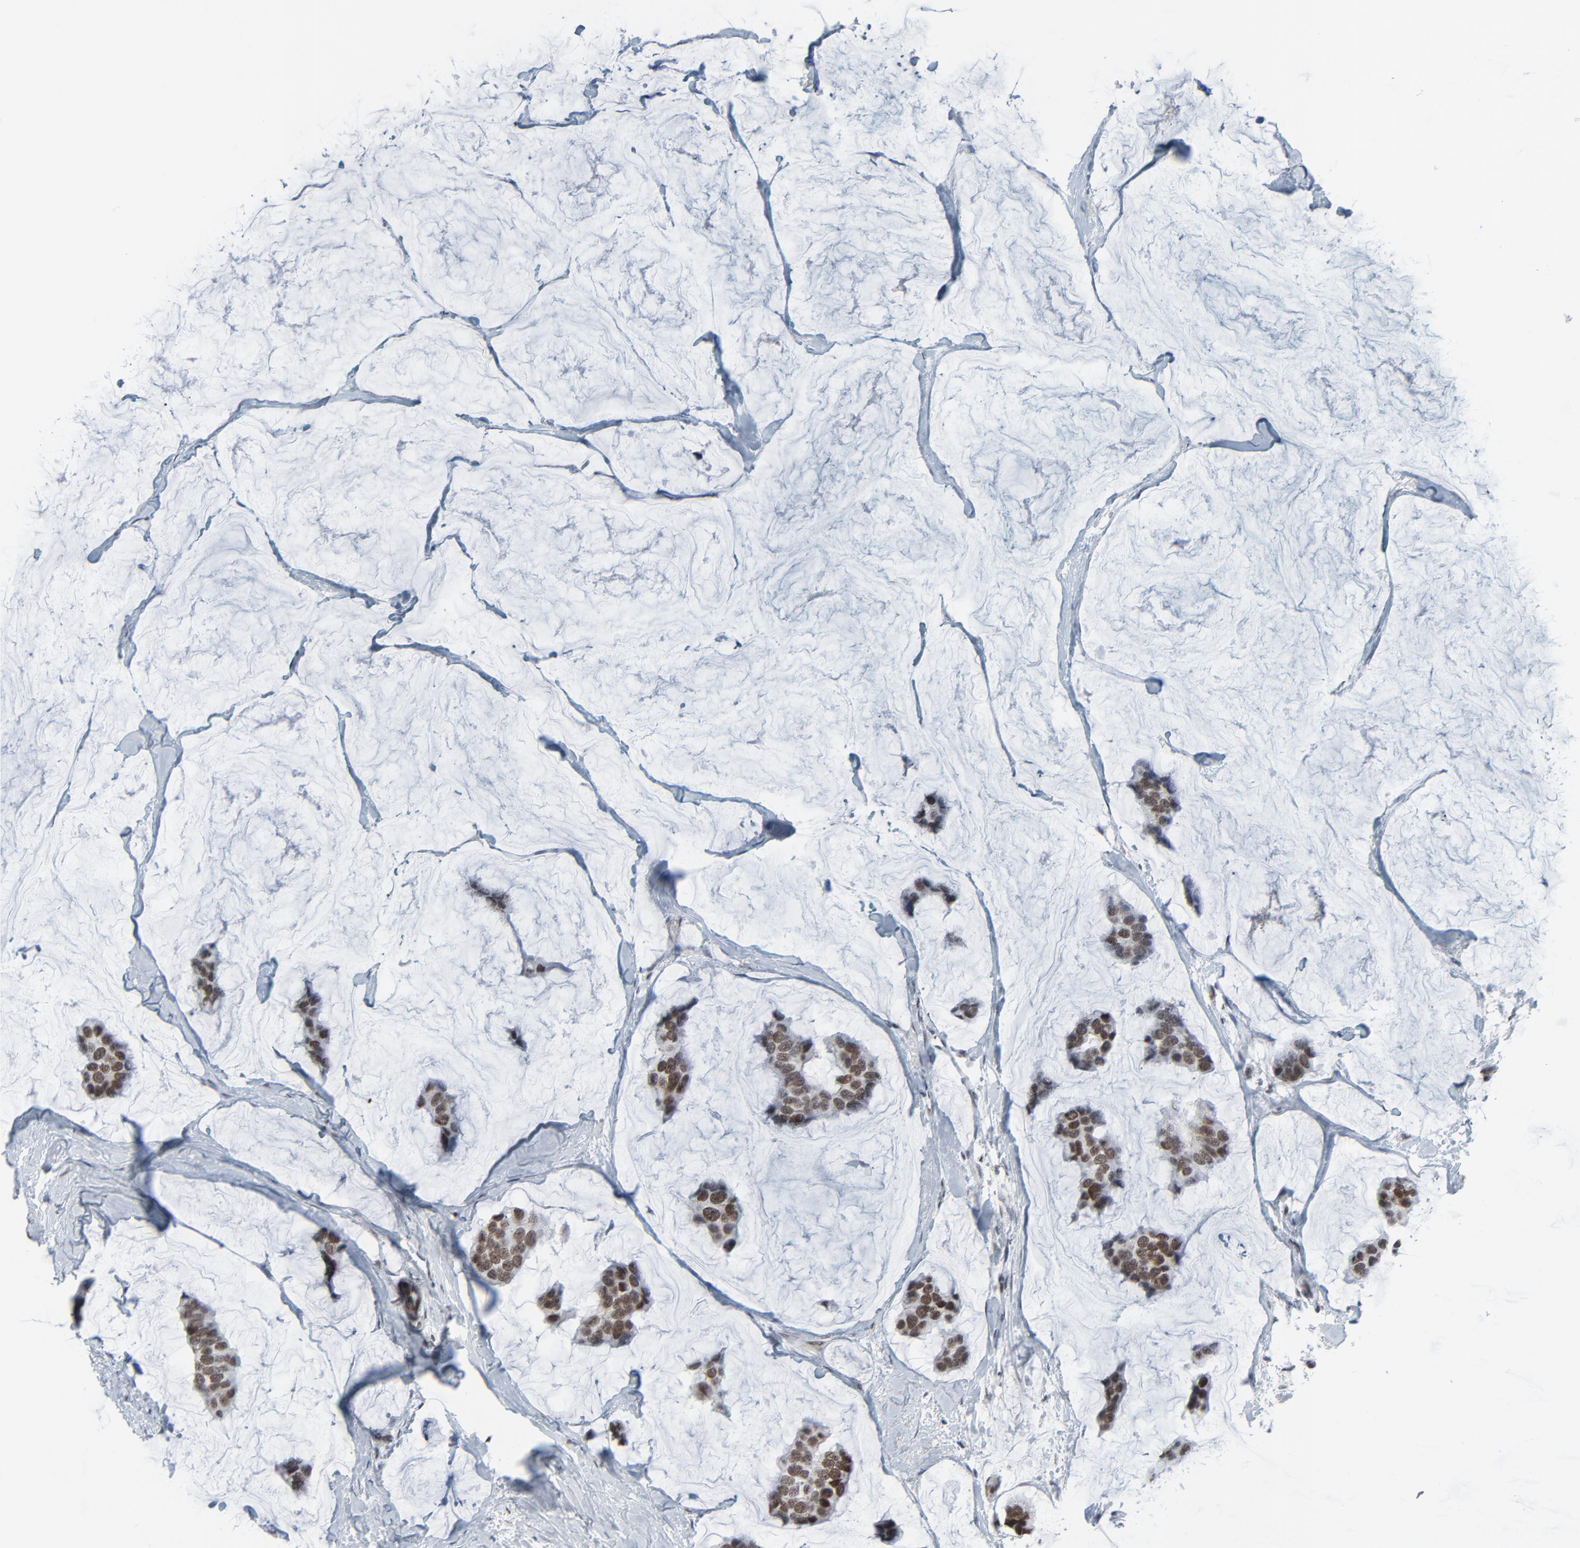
{"staining": {"intensity": "moderate", "quantity": ">75%", "location": "nuclear"}, "tissue": "breast cancer", "cell_type": "Tumor cells", "image_type": "cancer", "snomed": [{"axis": "morphology", "description": "Normal tissue, NOS"}, {"axis": "morphology", "description": "Duct carcinoma"}, {"axis": "topography", "description": "Breast"}], "caption": "This is a photomicrograph of immunohistochemistry staining of breast cancer, which shows moderate staining in the nuclear of tumor cells.", "gene": "FBXO28", "patient": {"sex": "female", "age": 50}}